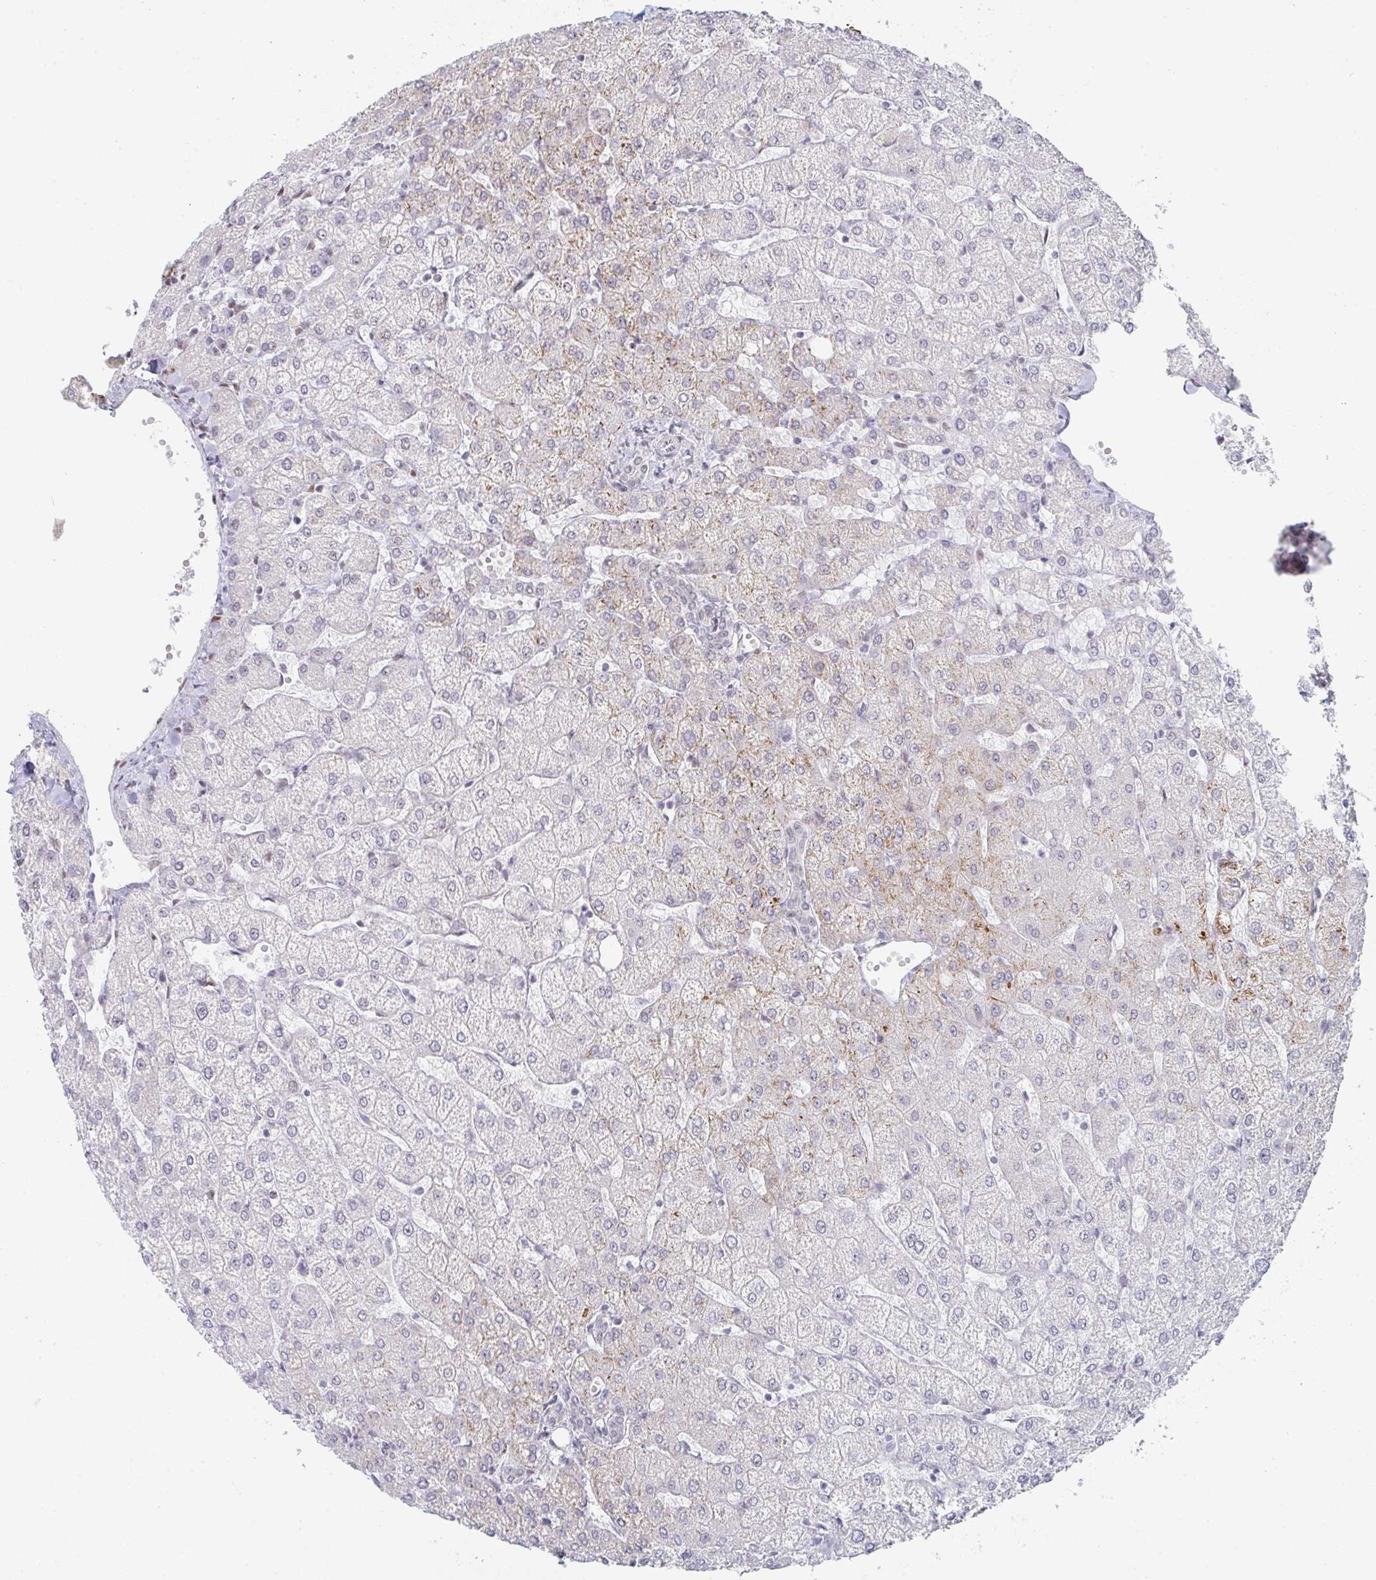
{"staining": {"intensity": "negative", "quantity": "none", "location": "none"}, "tissue": "liver", "cell_type": "Cholangiocytes", "image_type": "normal", "snomed": [{"axis": "morphology", "description": "Normal tissue, NOS"}, {"axis": "topography", "description": "Liver"}], "caption": "IHC histopathology image of unremarkable human liver stained for a protein (brown), which shows no positivity in cholangiocytes.", "gene": "POU2AF2", "patient": {"sex": "female", "age": 54}}